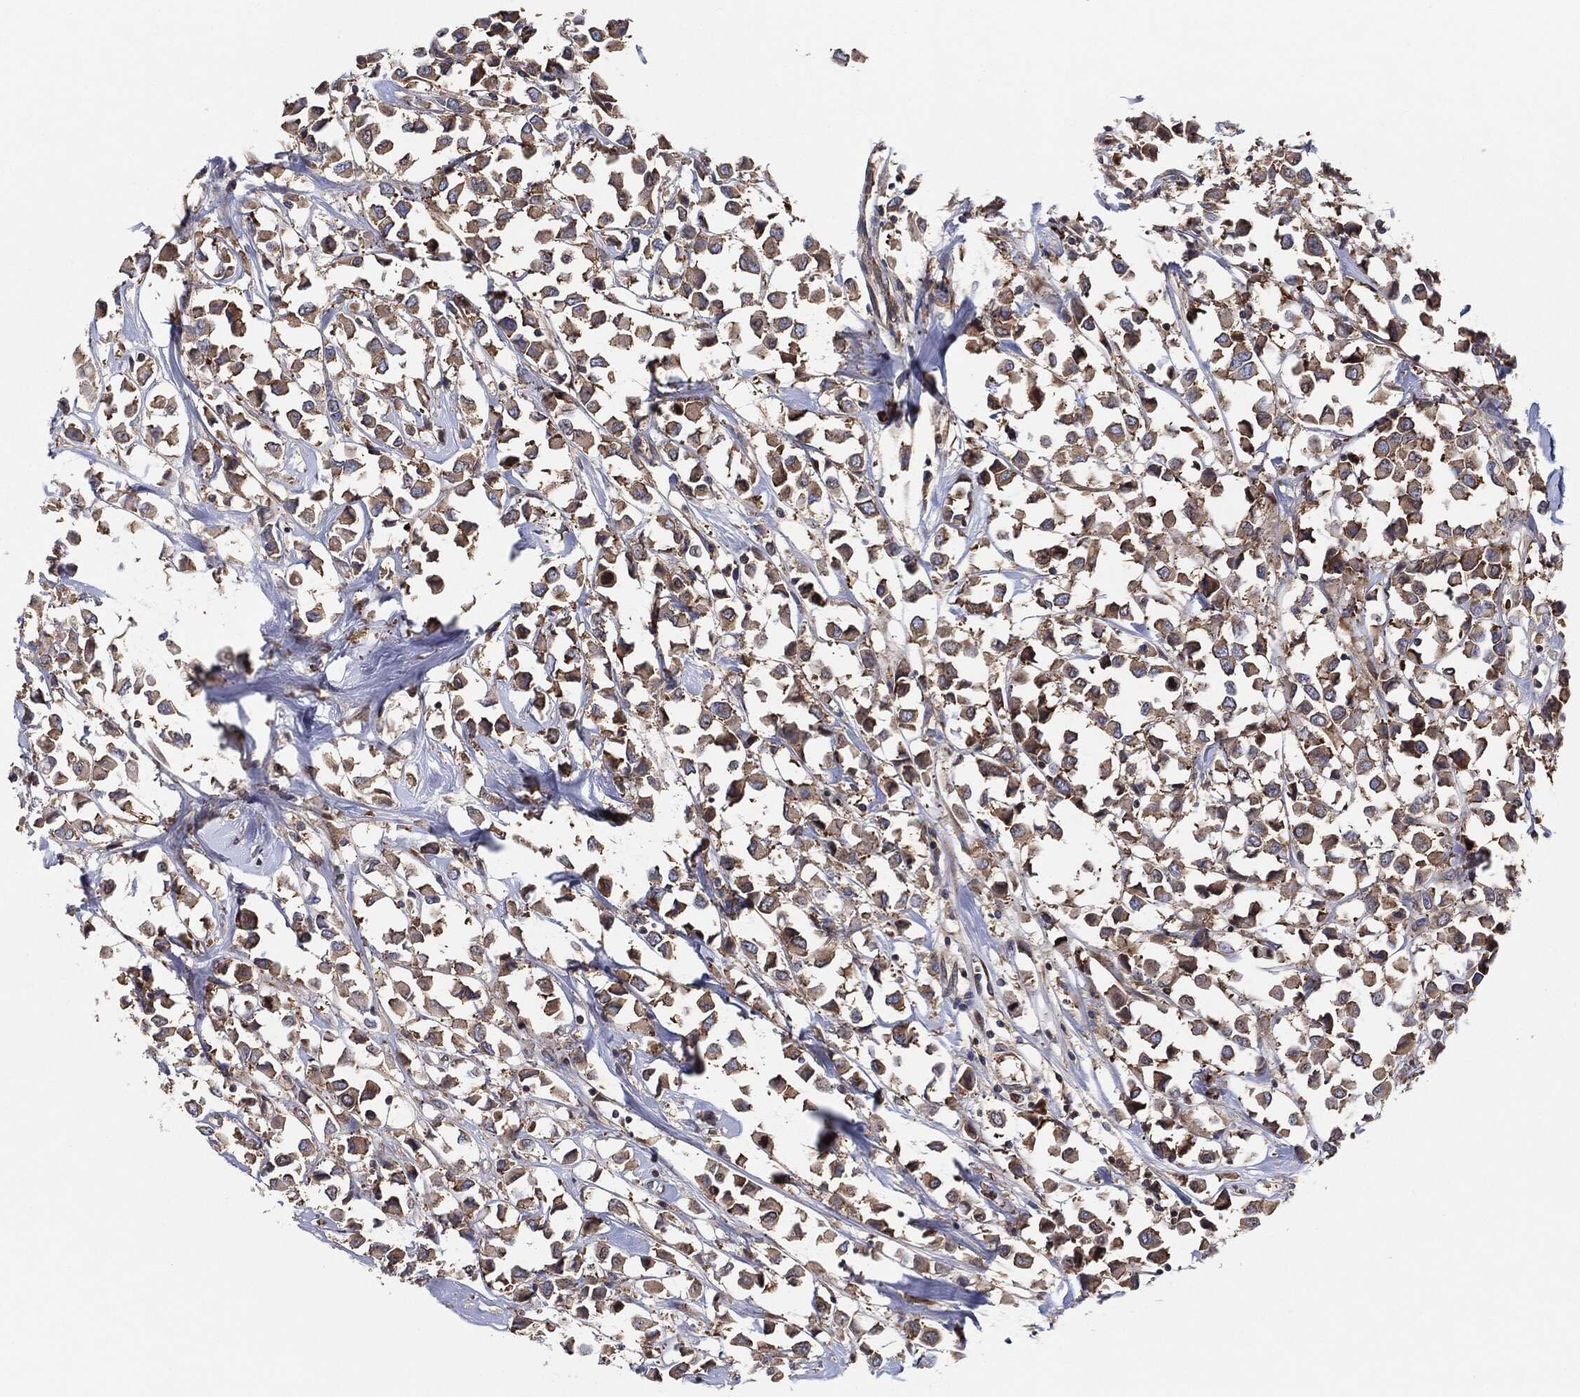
{"staining": {"intensity": "weak", "quantity": ">75%", "location": "cytoplasmic/membranous"}, "tissue": "breast cancer", "cell_type": "Tumor cells", "image_type": "cancer", "snomed": [{"axis": "morphology", "description": "Duct carcinoma"}, {"axis": "topography", "description": "Breast"}], "caption": "Protein expression by immunohistochemistry (IHC) displays weak cytoplasmic/membranous expression in approximately >75% of tumor cells in breast cancer (intraductal carcinoma).", "gene": "EIF2S2", "patient": {"sex": "female", "age": 61}}